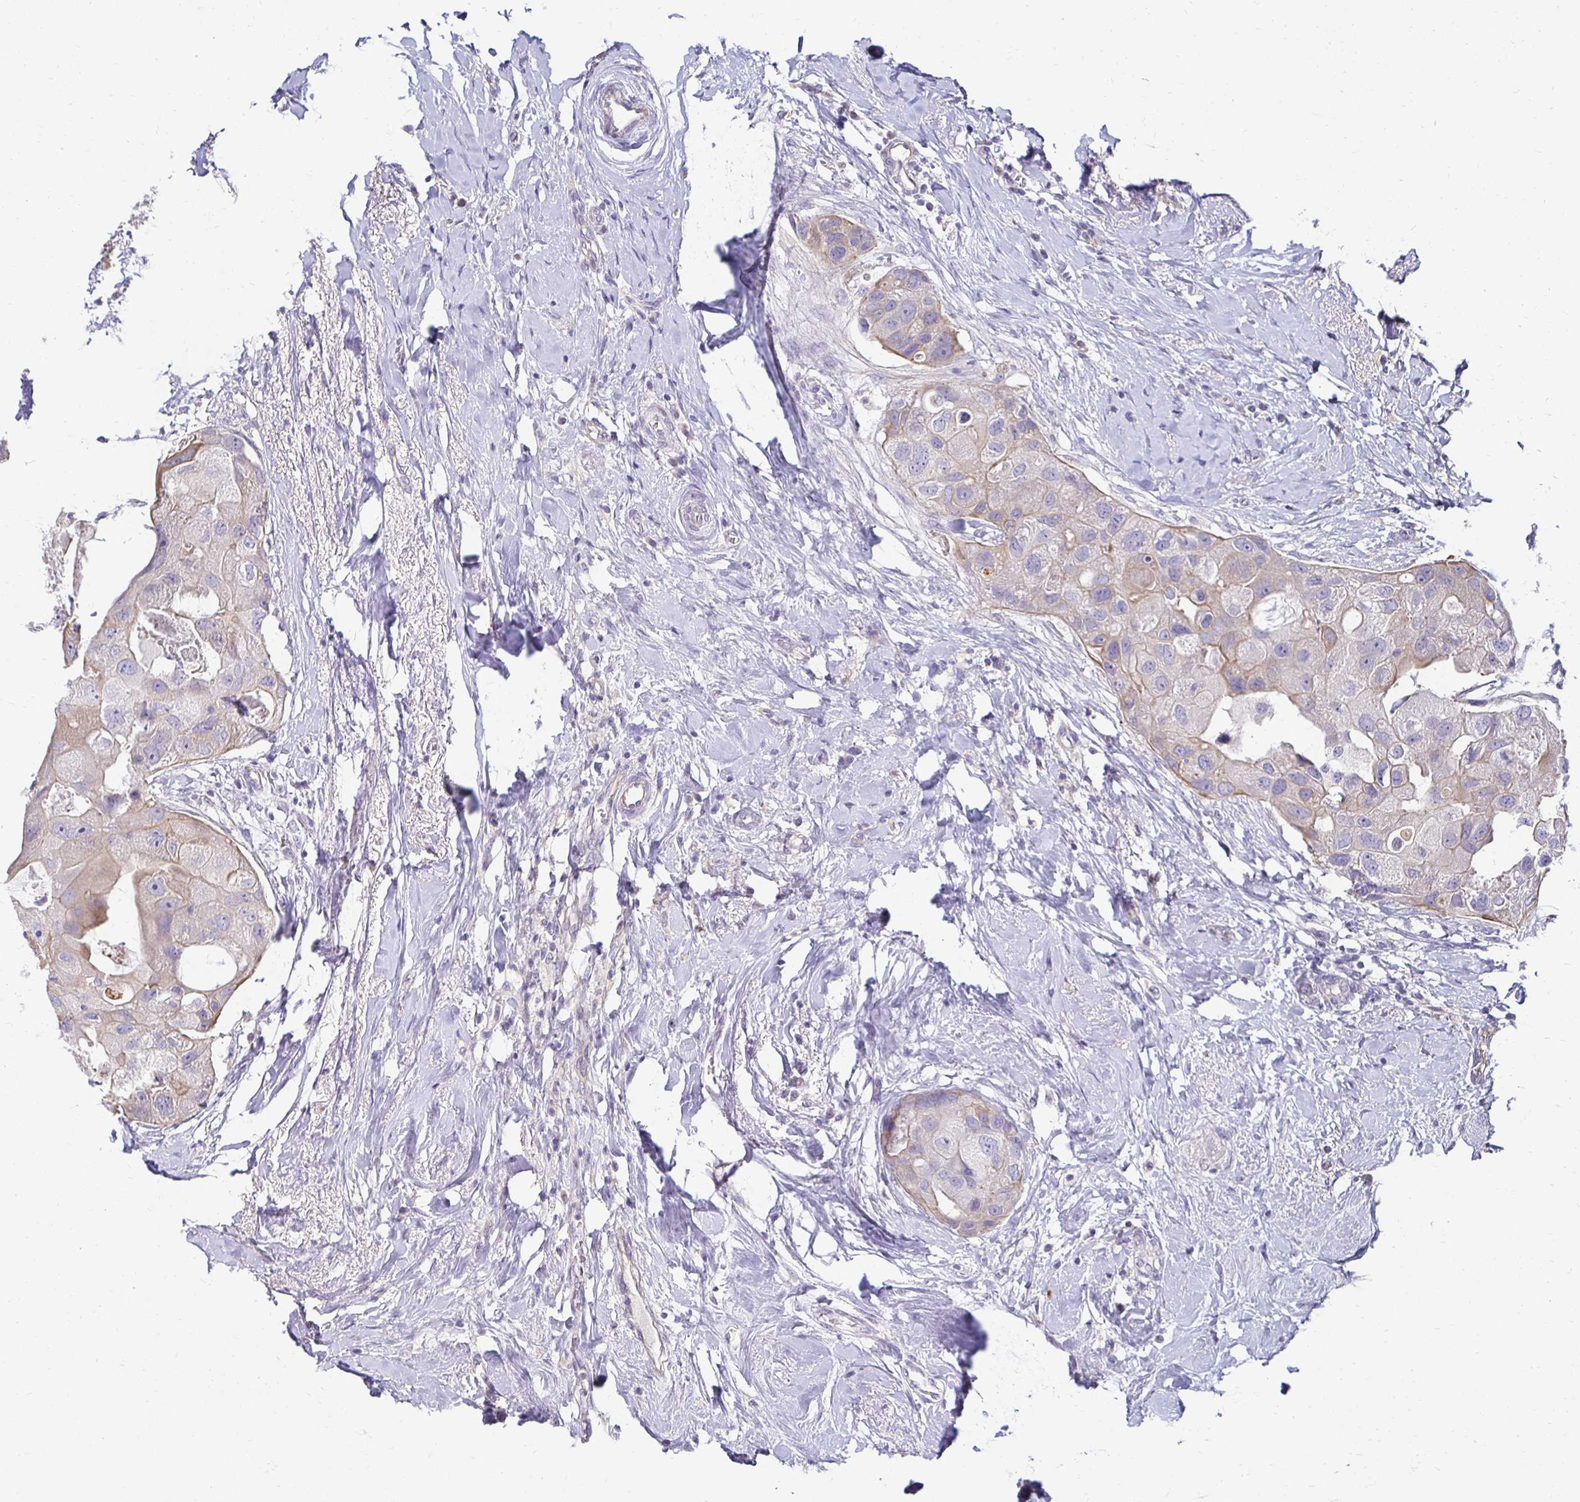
{"staining": {"intensity": "weak", "quantity": ">75%", "location": "cytoplasmic/membranous"}, "tissue": "breast cancer", "cell_type": "Tumor cells", "image_type": "cancer", "snomed": [{"axis": "morphology", "description": "Duct carcinoma"}, {"axis": "topography", "description": "Breast"}], "caption": "Tumor cells show low levels of weak cytoplasmic/membranous expression in approximately >75% of cells in human breast intraductal carcinoma. (DAB (3,3'-diaminobenzidine) IHC with brightfield microscopy, high magnification).", "gene": "AKAP6", "patient": {"sex": "female", "age": 43}}